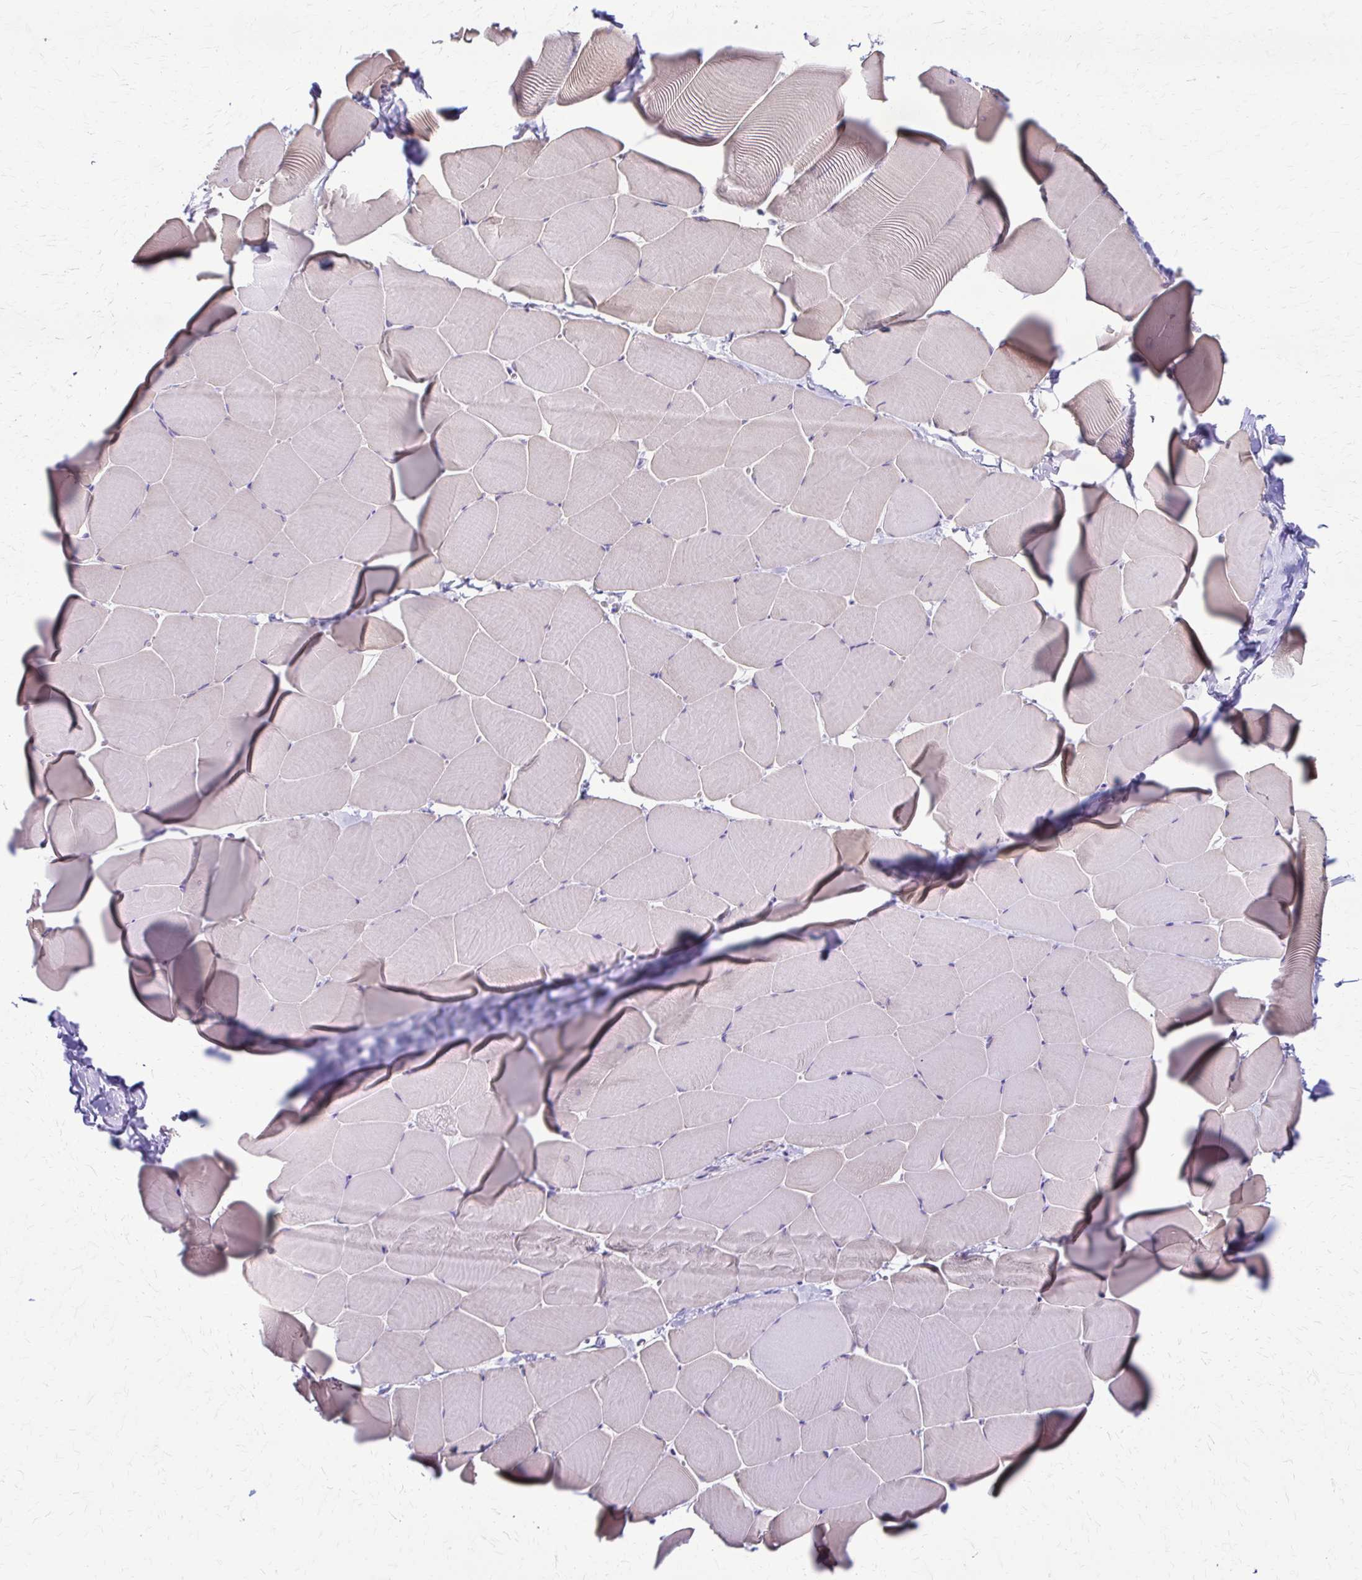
{"staining": {"intensity": "negative", "quantity": "none", "location": "none"}, "tissue": "skeletal muscle", "cell_type": "Myocytes", "image_type": "normal", "snomed": [{"axis": "morphology", "description": "Normal tissue, NOS"}, {"axis": "topography", "description": "Skeletal muscle"}], "caption": "Immunohistochemistry (IHC) micrograph of unremarkable skeletal muscle stained for a protein (brown), which shows no expression in myocytes. (Brightfield microscopy of DAB (3,3'-diaminobenzidine) immunohistochemistry (IHC) at high magnification).", "gene": "DSP", "patient": {"sex": "male", "age": 25}}